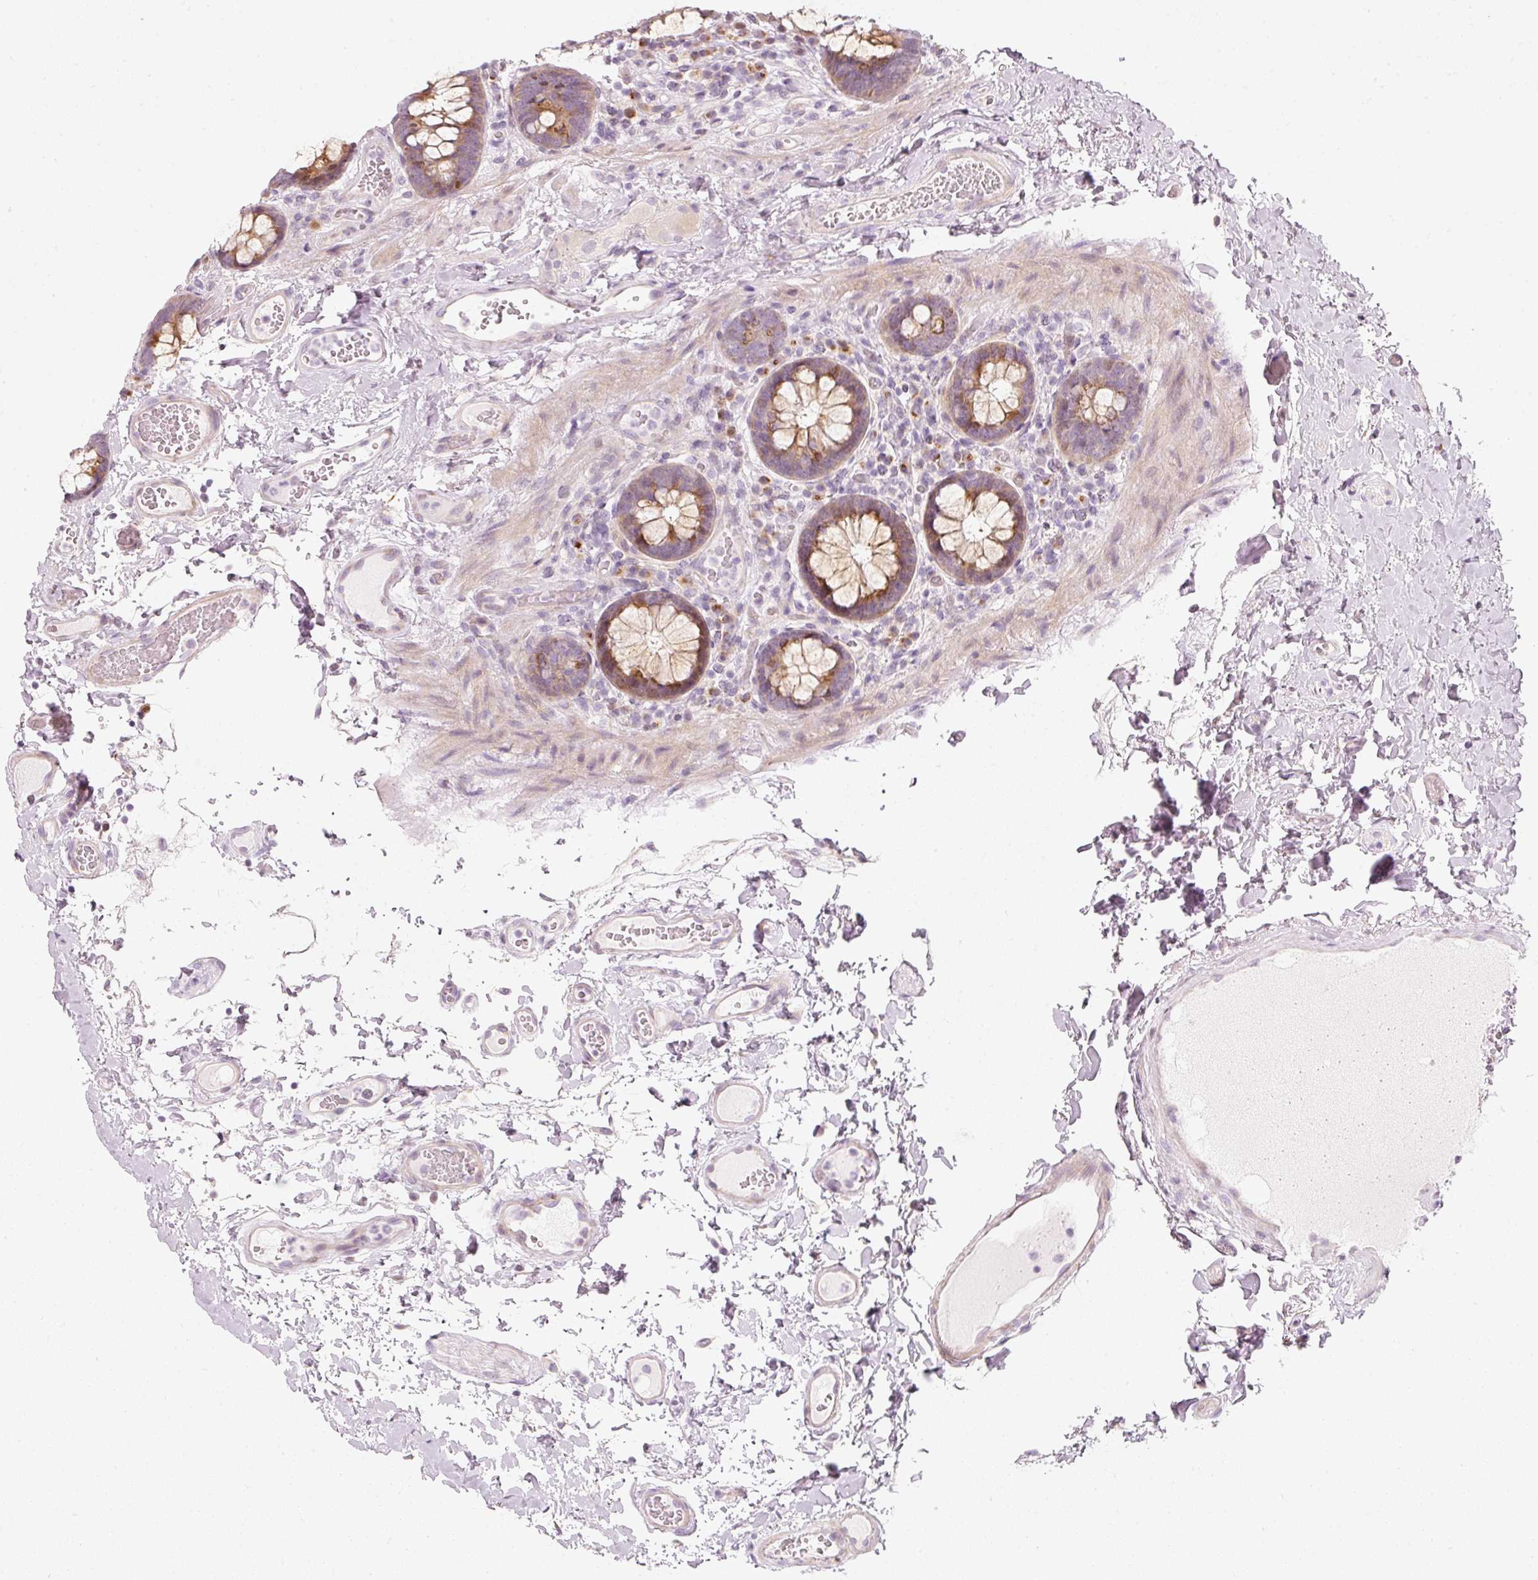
{"staining": {"intensity": "weak", "quantity": "<25%", "location": "cytoplasmic/membranous"}, "tissue": "colon", "cell_type": "Endothelial cells", "image_type": "normal", "snomed": [{"axis": "morphology", "description": "Normal tissue, NOS"}, {"axis": "topography", "description": "Colon"}], "caption": "IHC histopathology image of unremarkable colon: human colon stained with DAB displays no significant protein expression in endothelial cells.", "gene": "SLC20A1", "patient": {"sex": "male", "age": 84}}